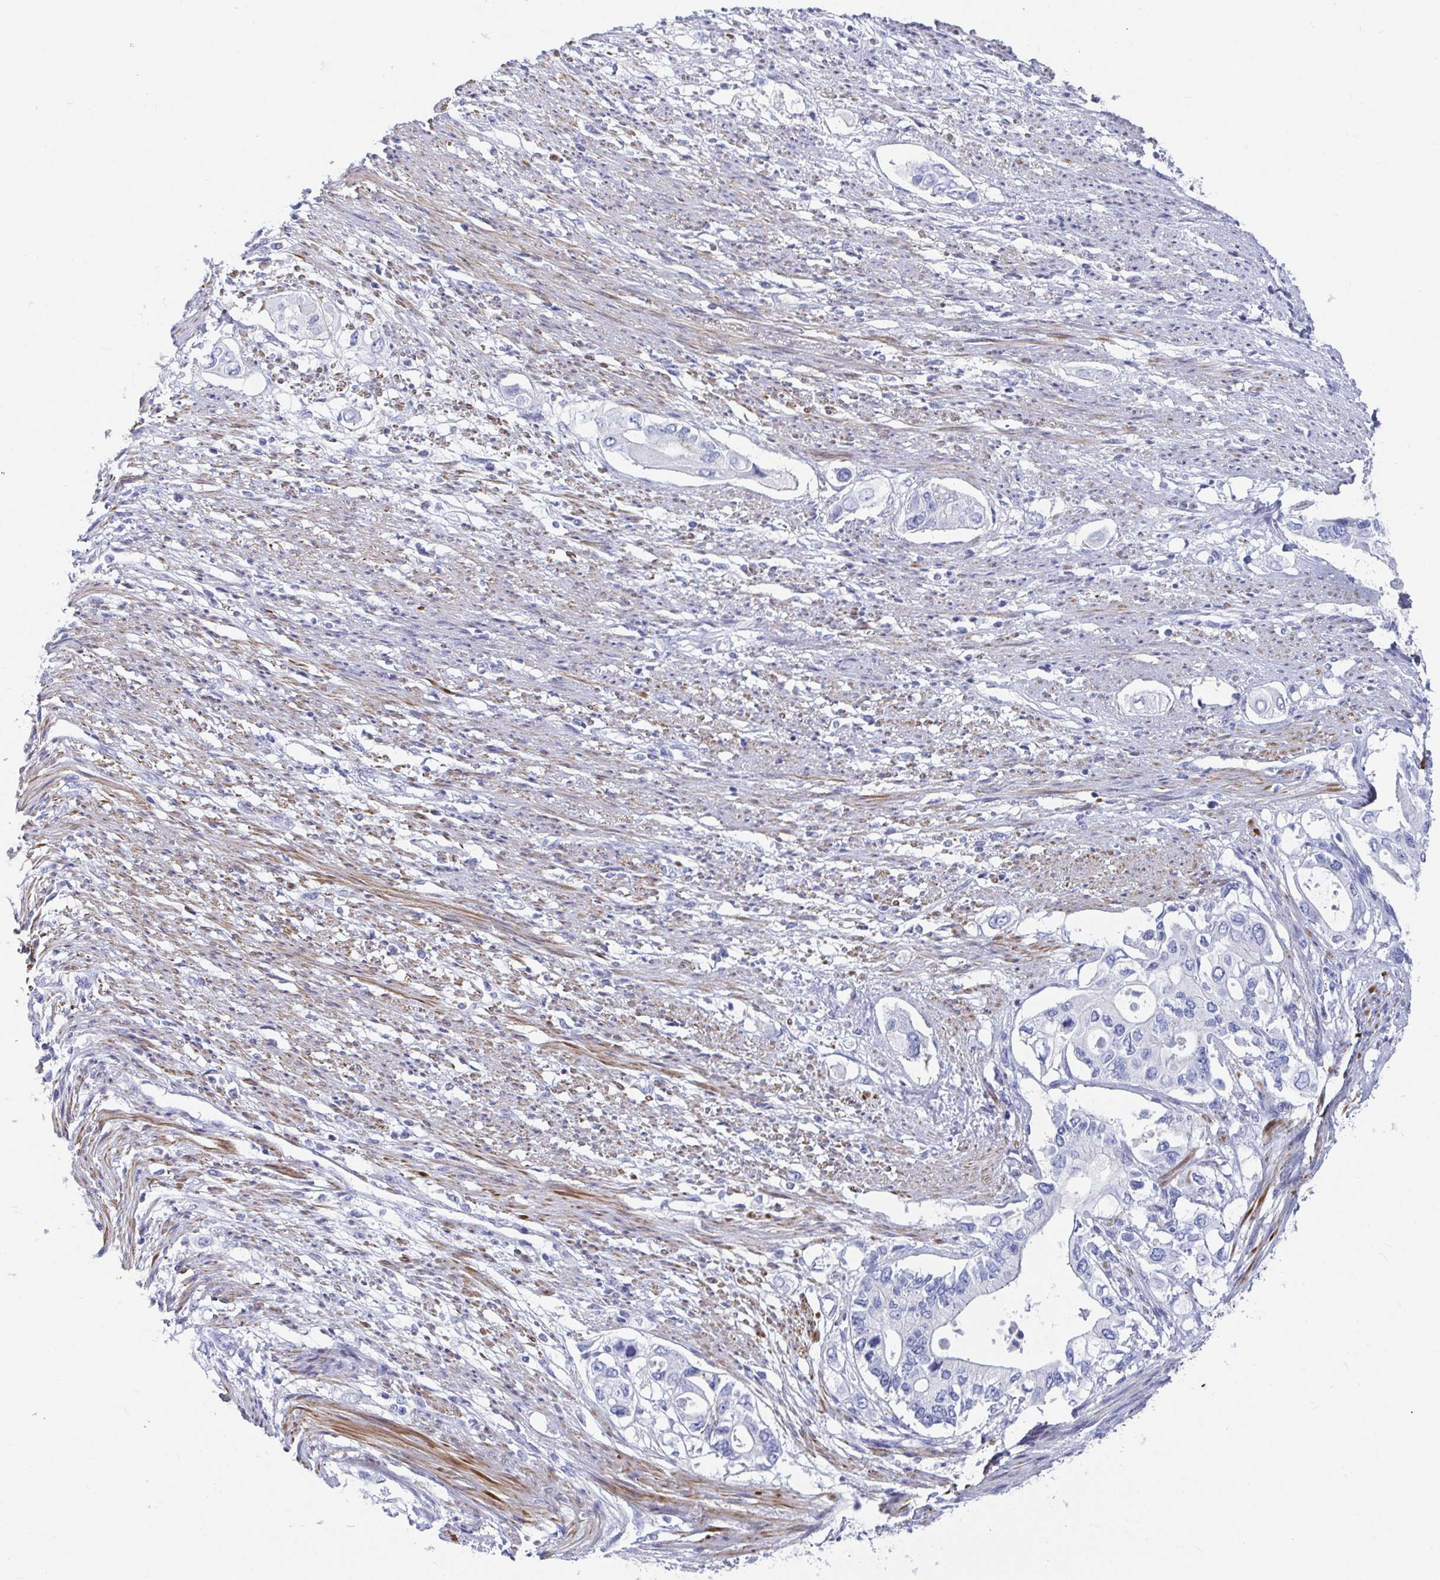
{"staining": {"intensity": "negative", "quantity": "none", "location": "none"}, "tissue": "pancreatic cancer", "cell_type": "Tumor cells", "image_type": "cancer", "snomed": [{"axis": "morphology", "description": "Adenocarcinoma, NOS"}, {"axis": "topography", "description": "Pancreas"}], "caption": "Immunohistochemistry (IHC) of human pancreatic cancer shows no expression in tumor cells.", "gene": "ZFP82", "patient": {"sex": "female", "age": 63}}